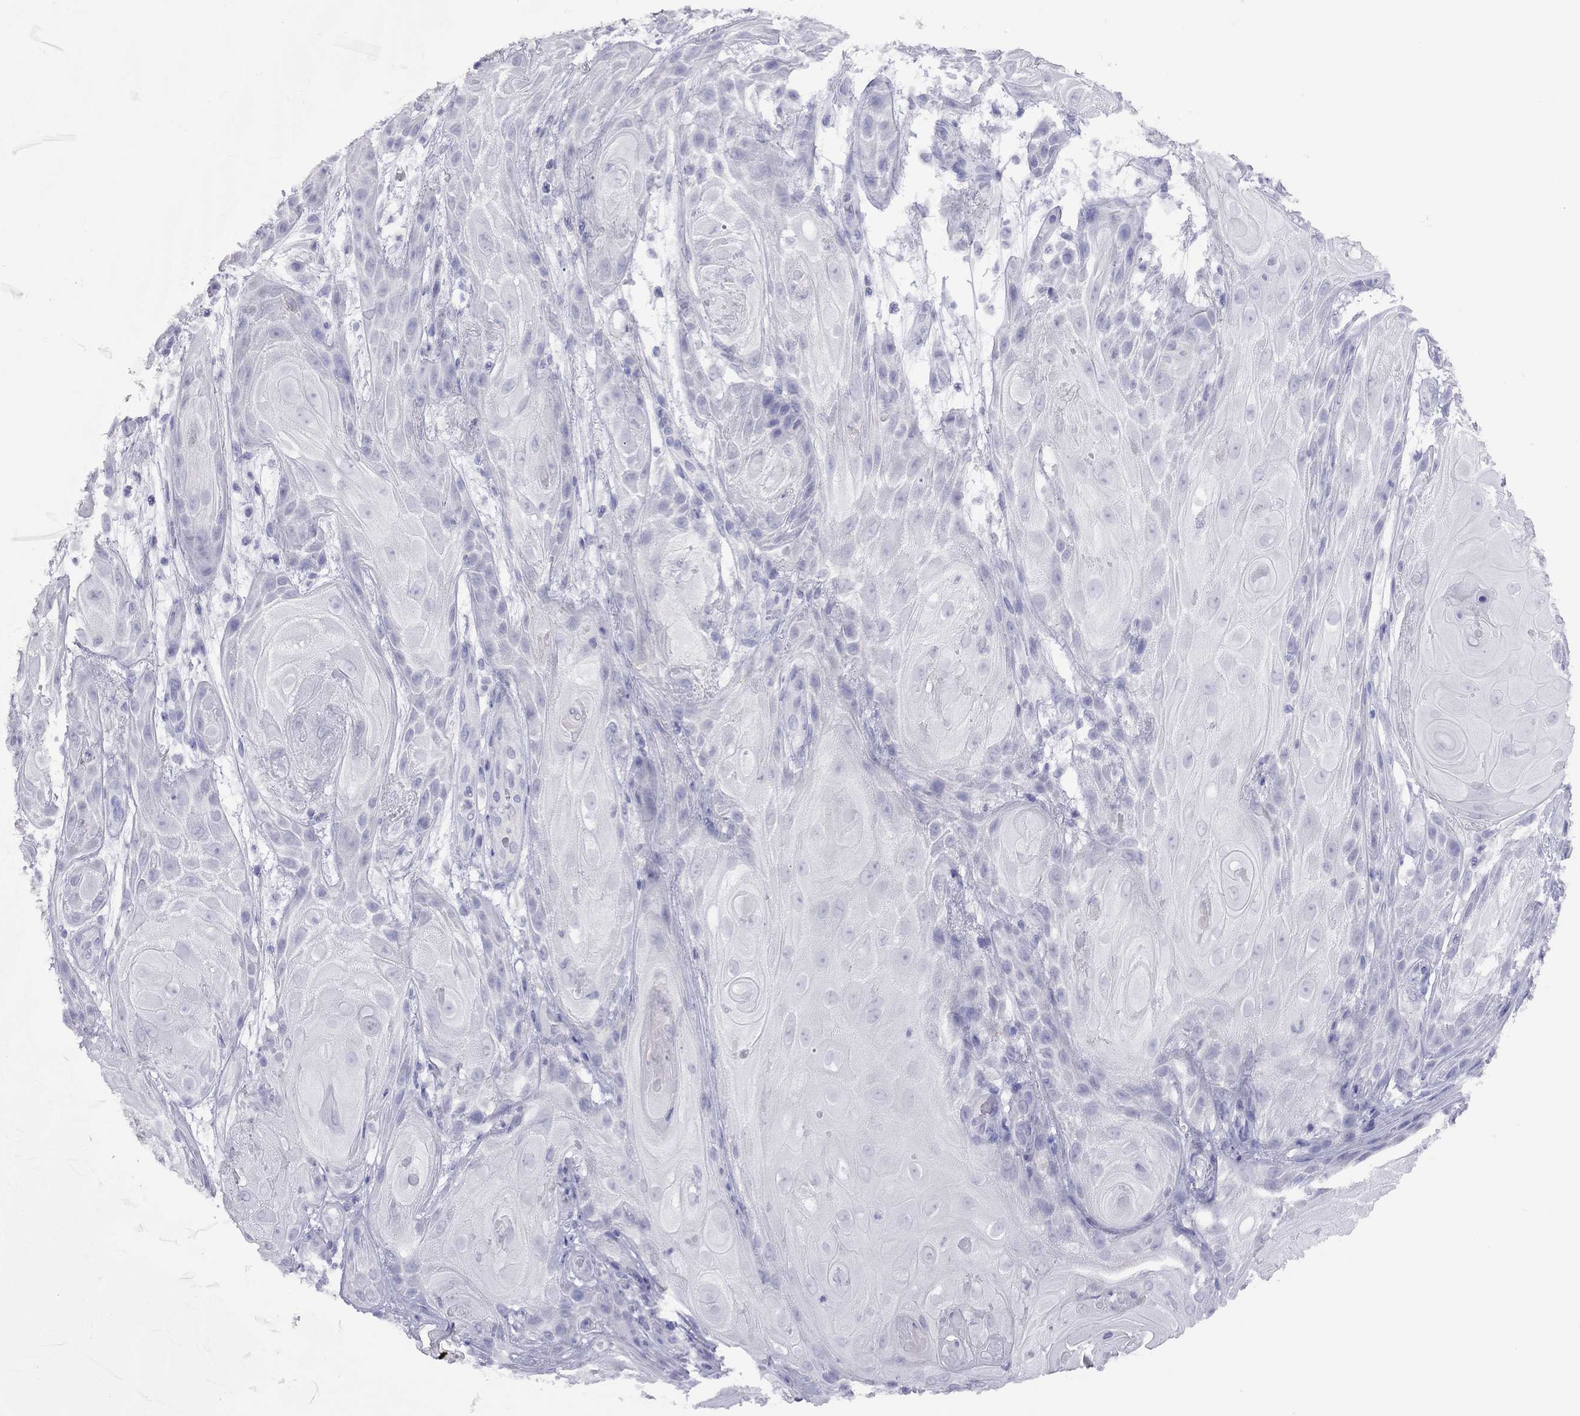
{"staining": {"intensity": "negative", "quantity": "none", "location": "none"}, "tissue": "skin cancer", "cell_type": "Tumor cells", "image_type": "cancer", "snomed": [{"axis": "morphology", "description": "Squamous cell carcinoma, NOS"}, {"axis": "topography", "description": "Skin"}], "caption": "This is an IHC histopathology image of human skin squamous cell carcinoma. There is no staining in tumor cells.", "gene": "MUC16", "patient": {"sex": "male", "age": 62}}